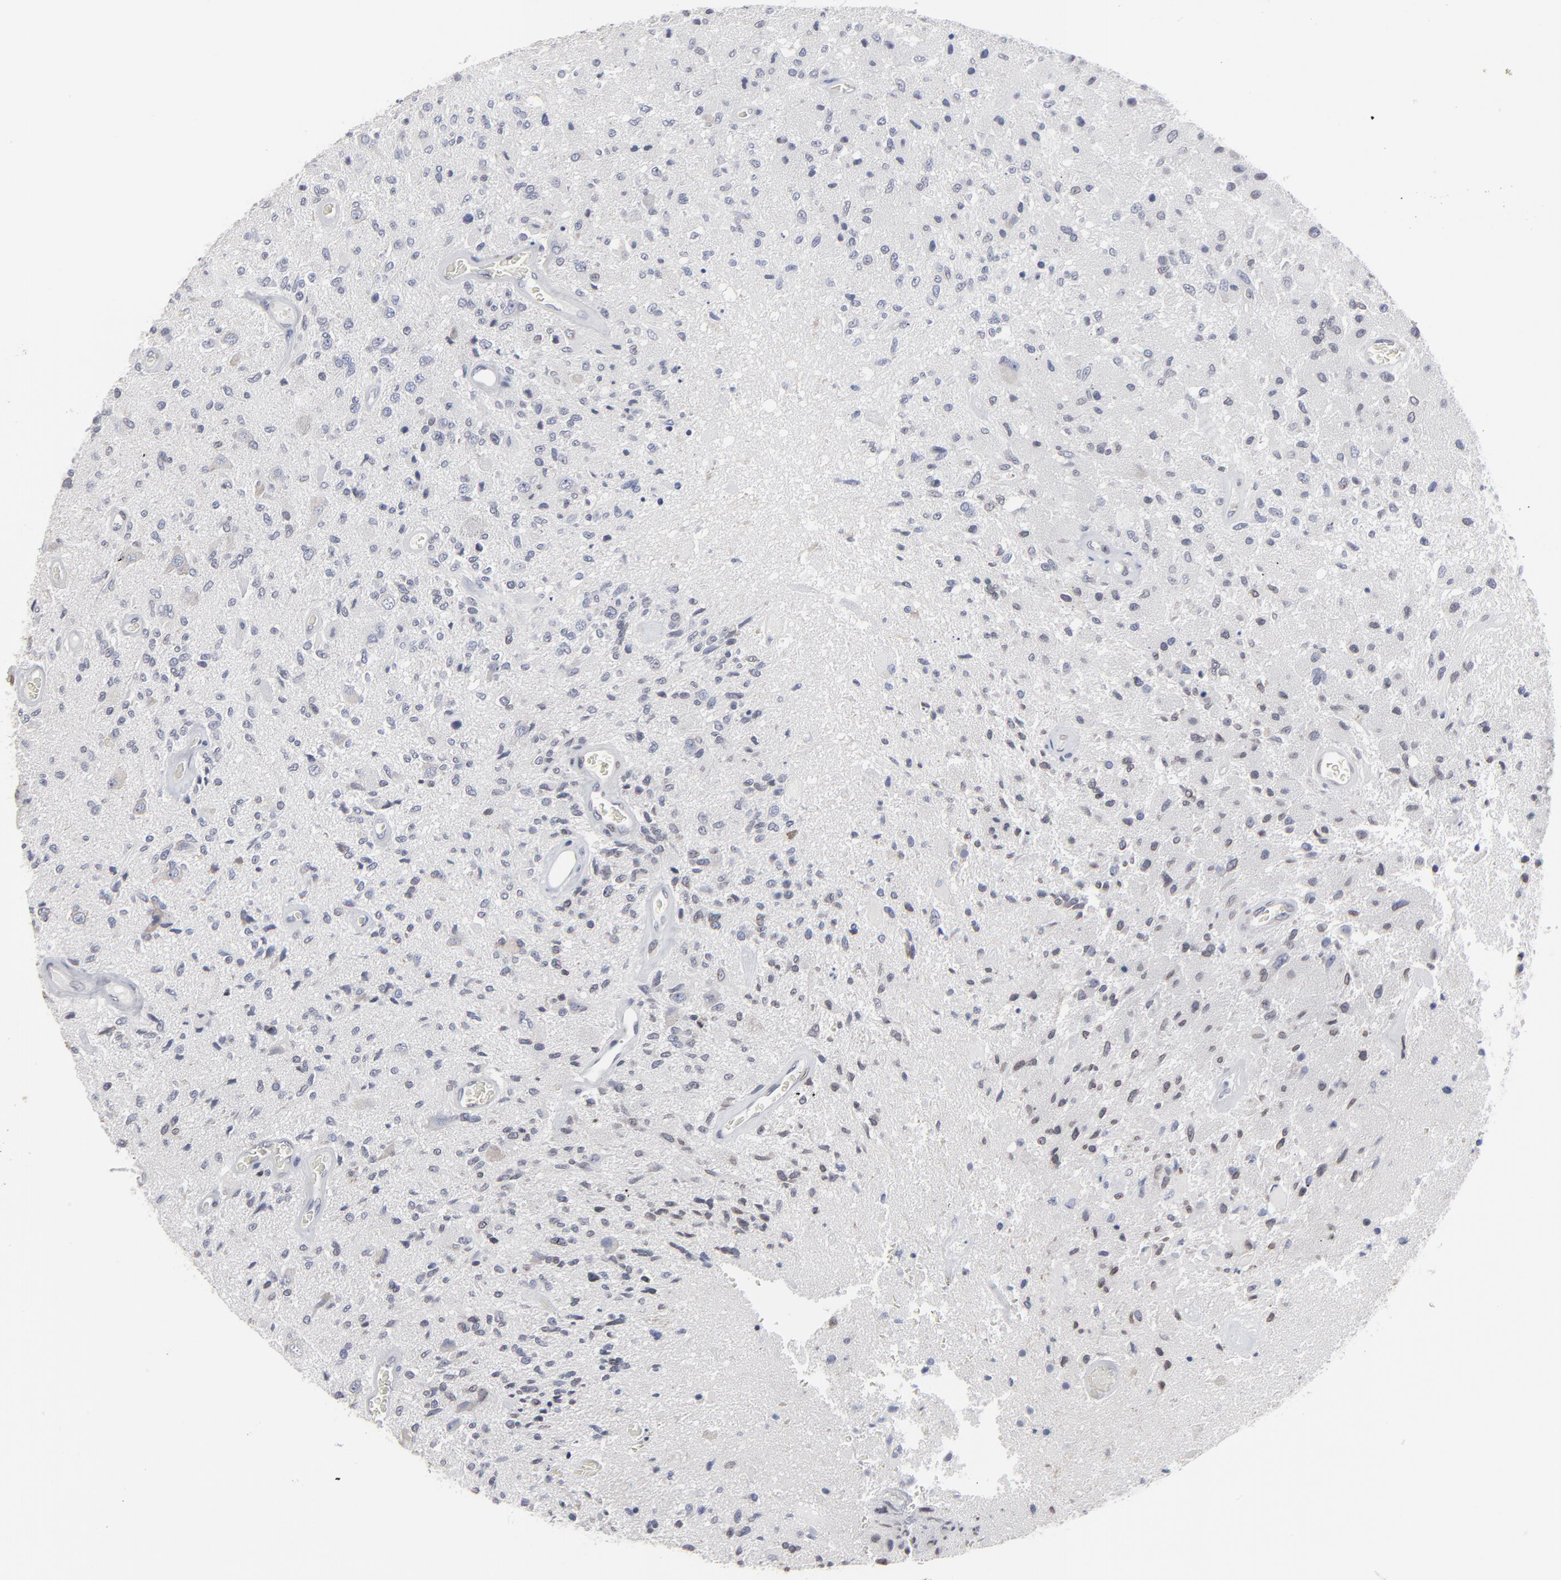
{"staining": {"intensity": "weak", "quantity": "<25%", "location": "nuclear"}, "tissue": "glioma", "cell_type": "Tumor cells", "image_type": "cancer", "snomed": [{"axis": "morphology", "description": "Normal tissue, NOS"}, {"axis": "morphology", "description": "Glioma, malignant, High grade"}, {"axis": "topography", "description": "Cerebral cortex"}], "caption": "Tumor cells are negative for protein expression in human malignant glioma (high-grade).", "gene": "SYNE2", "patient": {"sex": "male", "age": 77}}